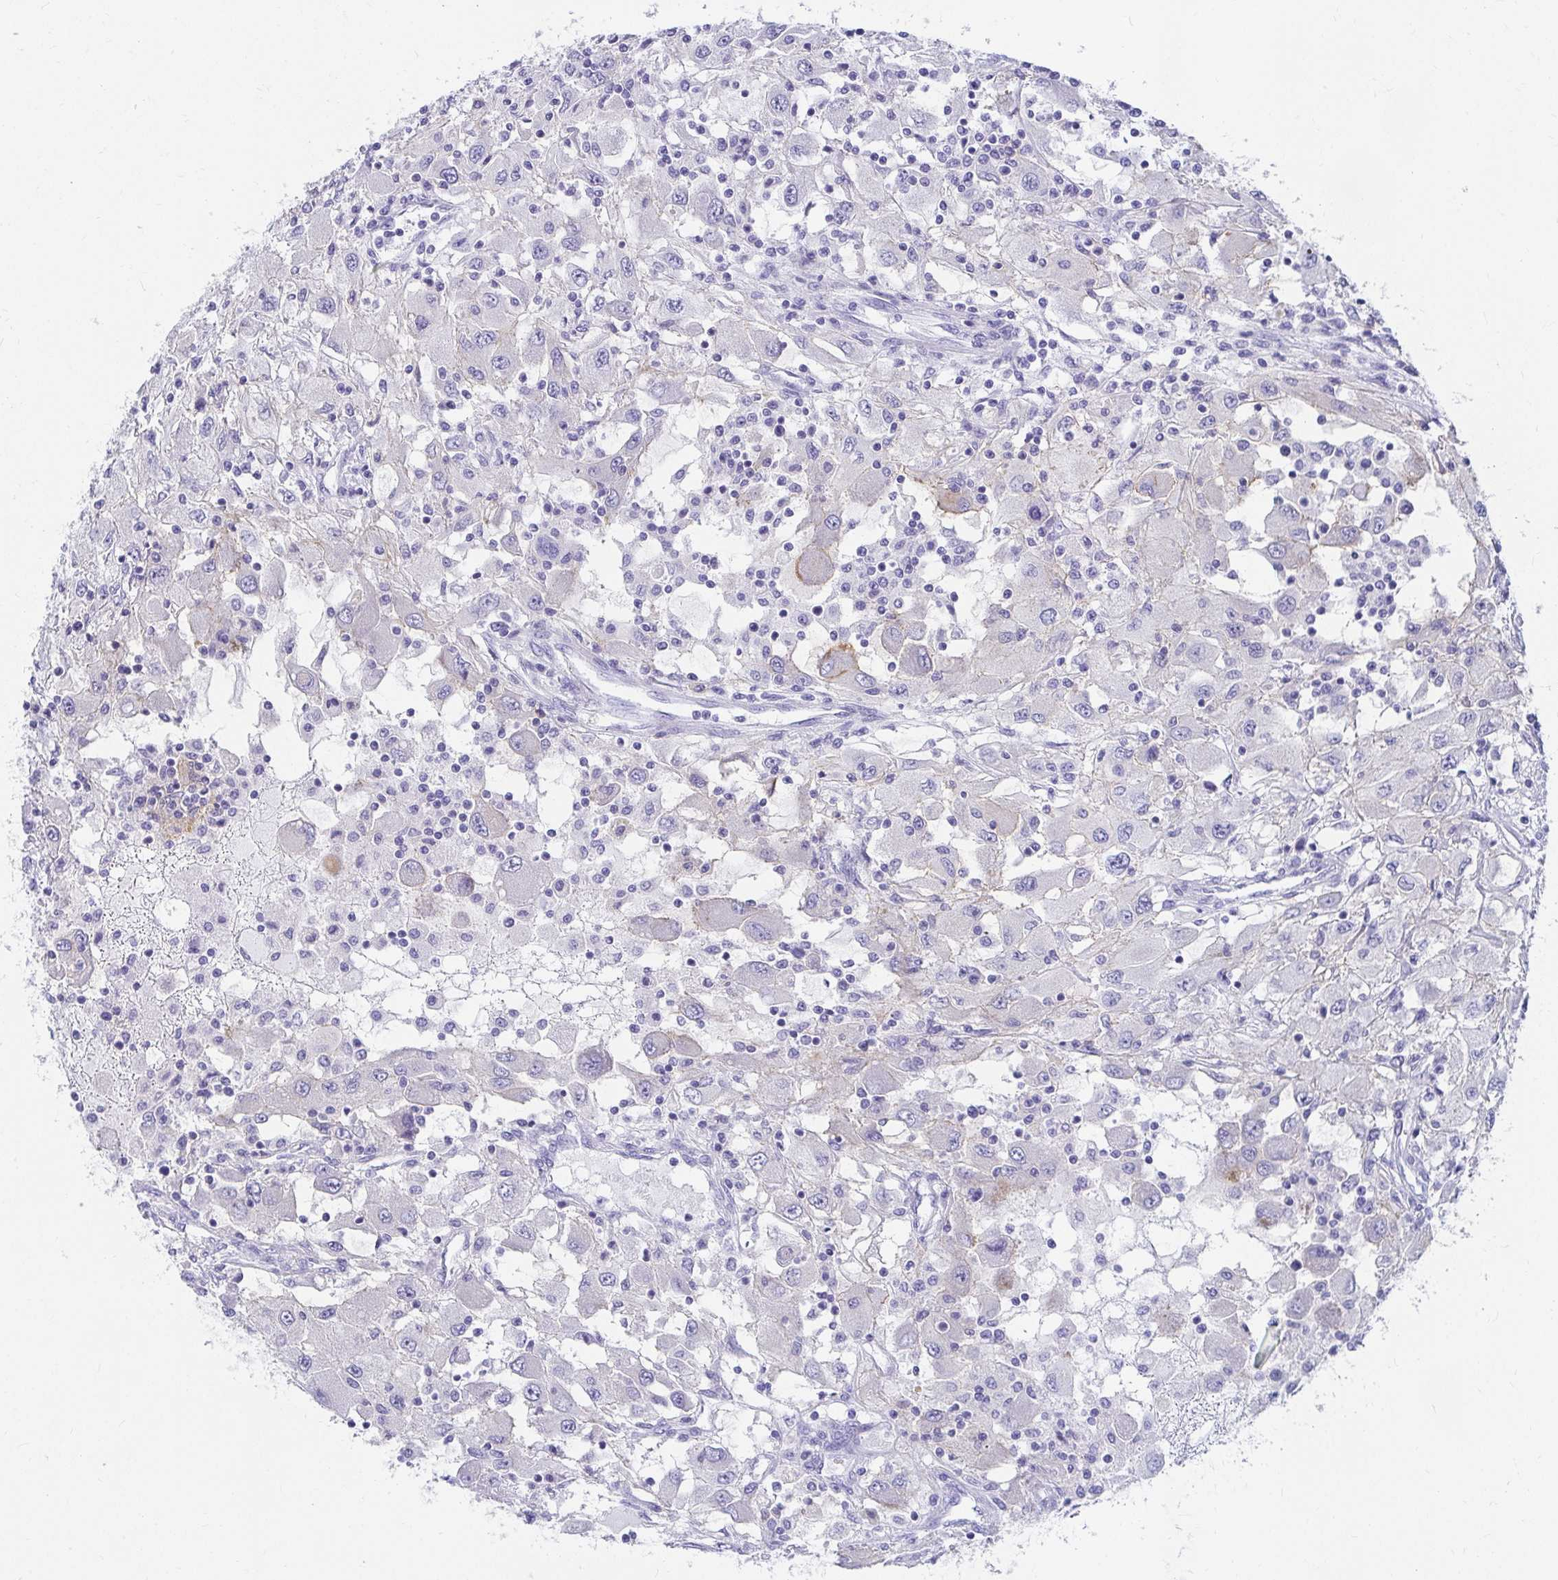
{"staining": {"intensity": "negative", "quantity": "none", "location": "none"}, "tissue": "renal cancer", "cell_type": "Tumor cells", "image_type": "cancer", "snomed": [{"axis": "morphology", "description": "Adenocarcinoma, NOS"}, {"axis": "topography", "description": "Kidney"}], "caption": "Micrograph shows no protein expression in tumor cells of adenocarcinoma (renal) tissue. Nuclei are stained in blue.", "gene": "C19orf81", "patient": {"sex": "female", "age": 67}}